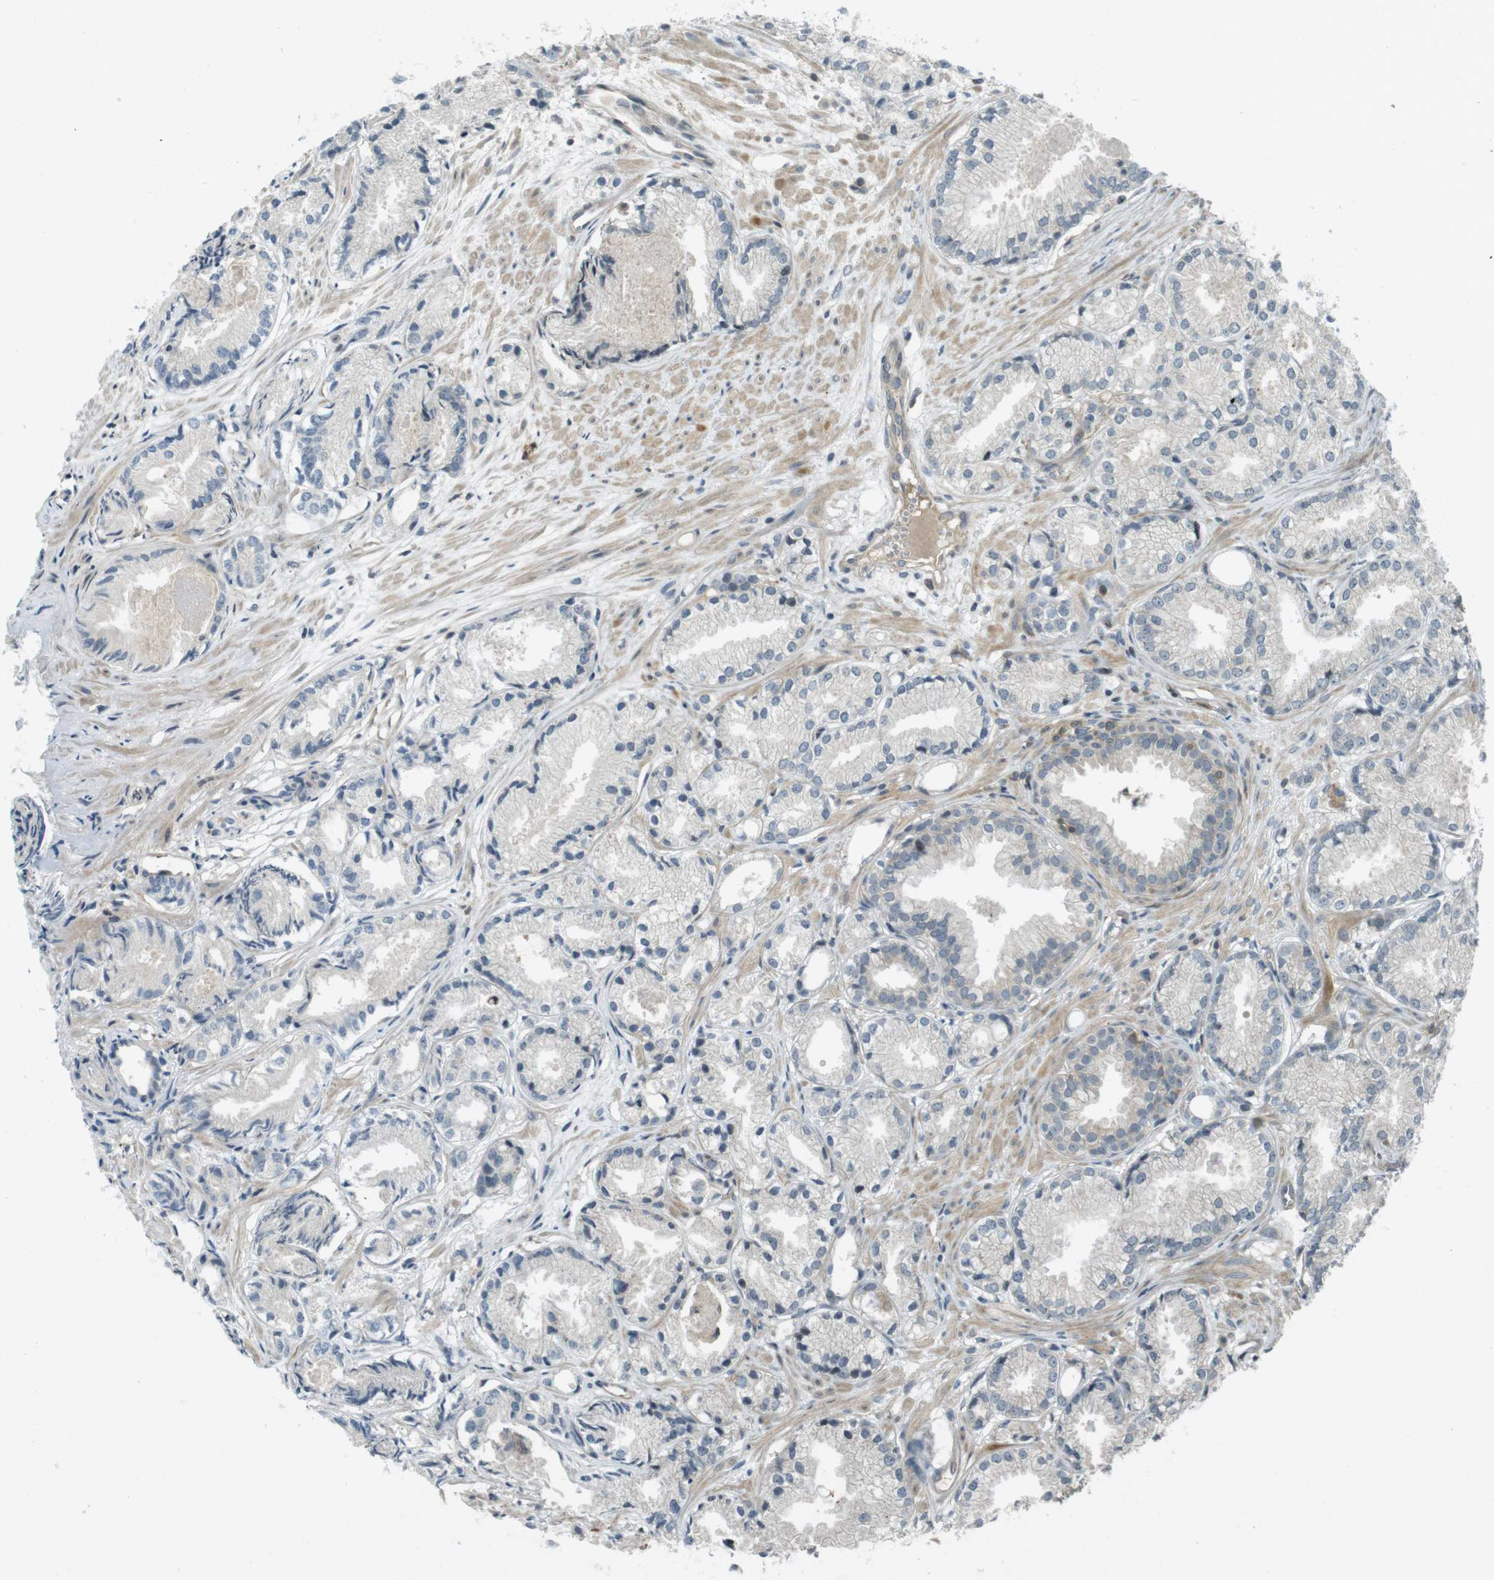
{"staining": {"intensity": "negative", "quantity": "none", "location": "none"}, "tissue": "prostate cancer", "cell_type": "Tumor cells", "image_type": "cancer", "snomed": [{"axis": "morphology", "description": "Adenocarcinoma, Low grade"}, {"axis": "topography", "description": "Prostate"}], "caption": "The immunohistochemistry micrograph has no significant expression in tumor cells of adenocarcinoma (low-grade) (prostate) tissue.", "gene": "ZYX", "patient": {"sex": "male", "age": 72}}